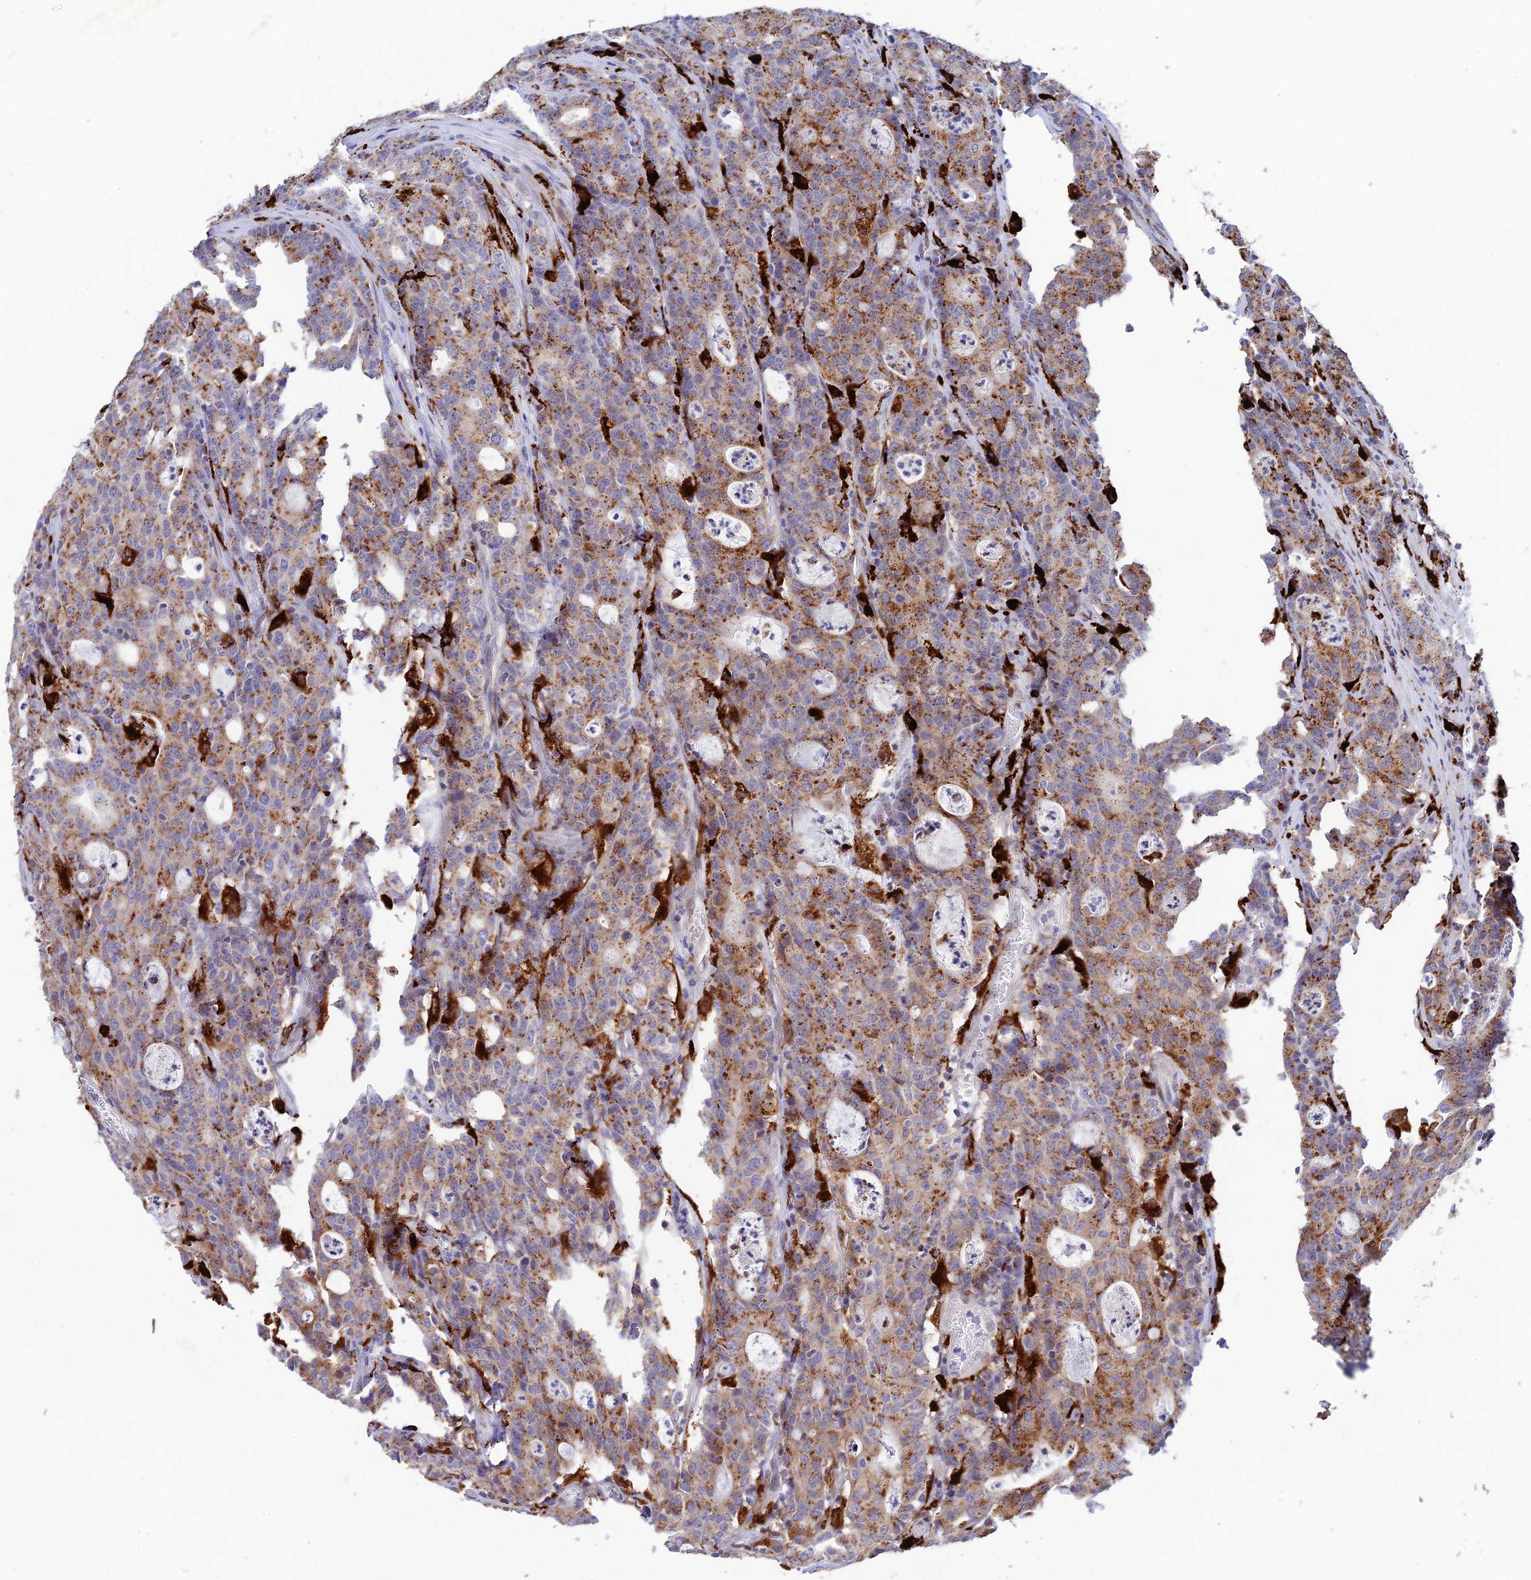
{"staining": {"intensity": "moderate", "quantity": ">75%", "location": "cytoplasmic/membranous"}, "tissue": "colorectal cancer", "cell_type": "Tumor cells", "image_type": "cancer", "snomed": [{"axis": "morphology", "description": "Adenocarcinoma, NOS"}, {"axis": "topography", "description": "Colon"}], "caption": "A photomicrograph of human adenocarcinoma (colorectal) stained for a protein displays moderate cytoplasmic/membranous brown staining in tumor cells.", "gene": "HIC1", "patient": {"sex": "male", "age": 83}}